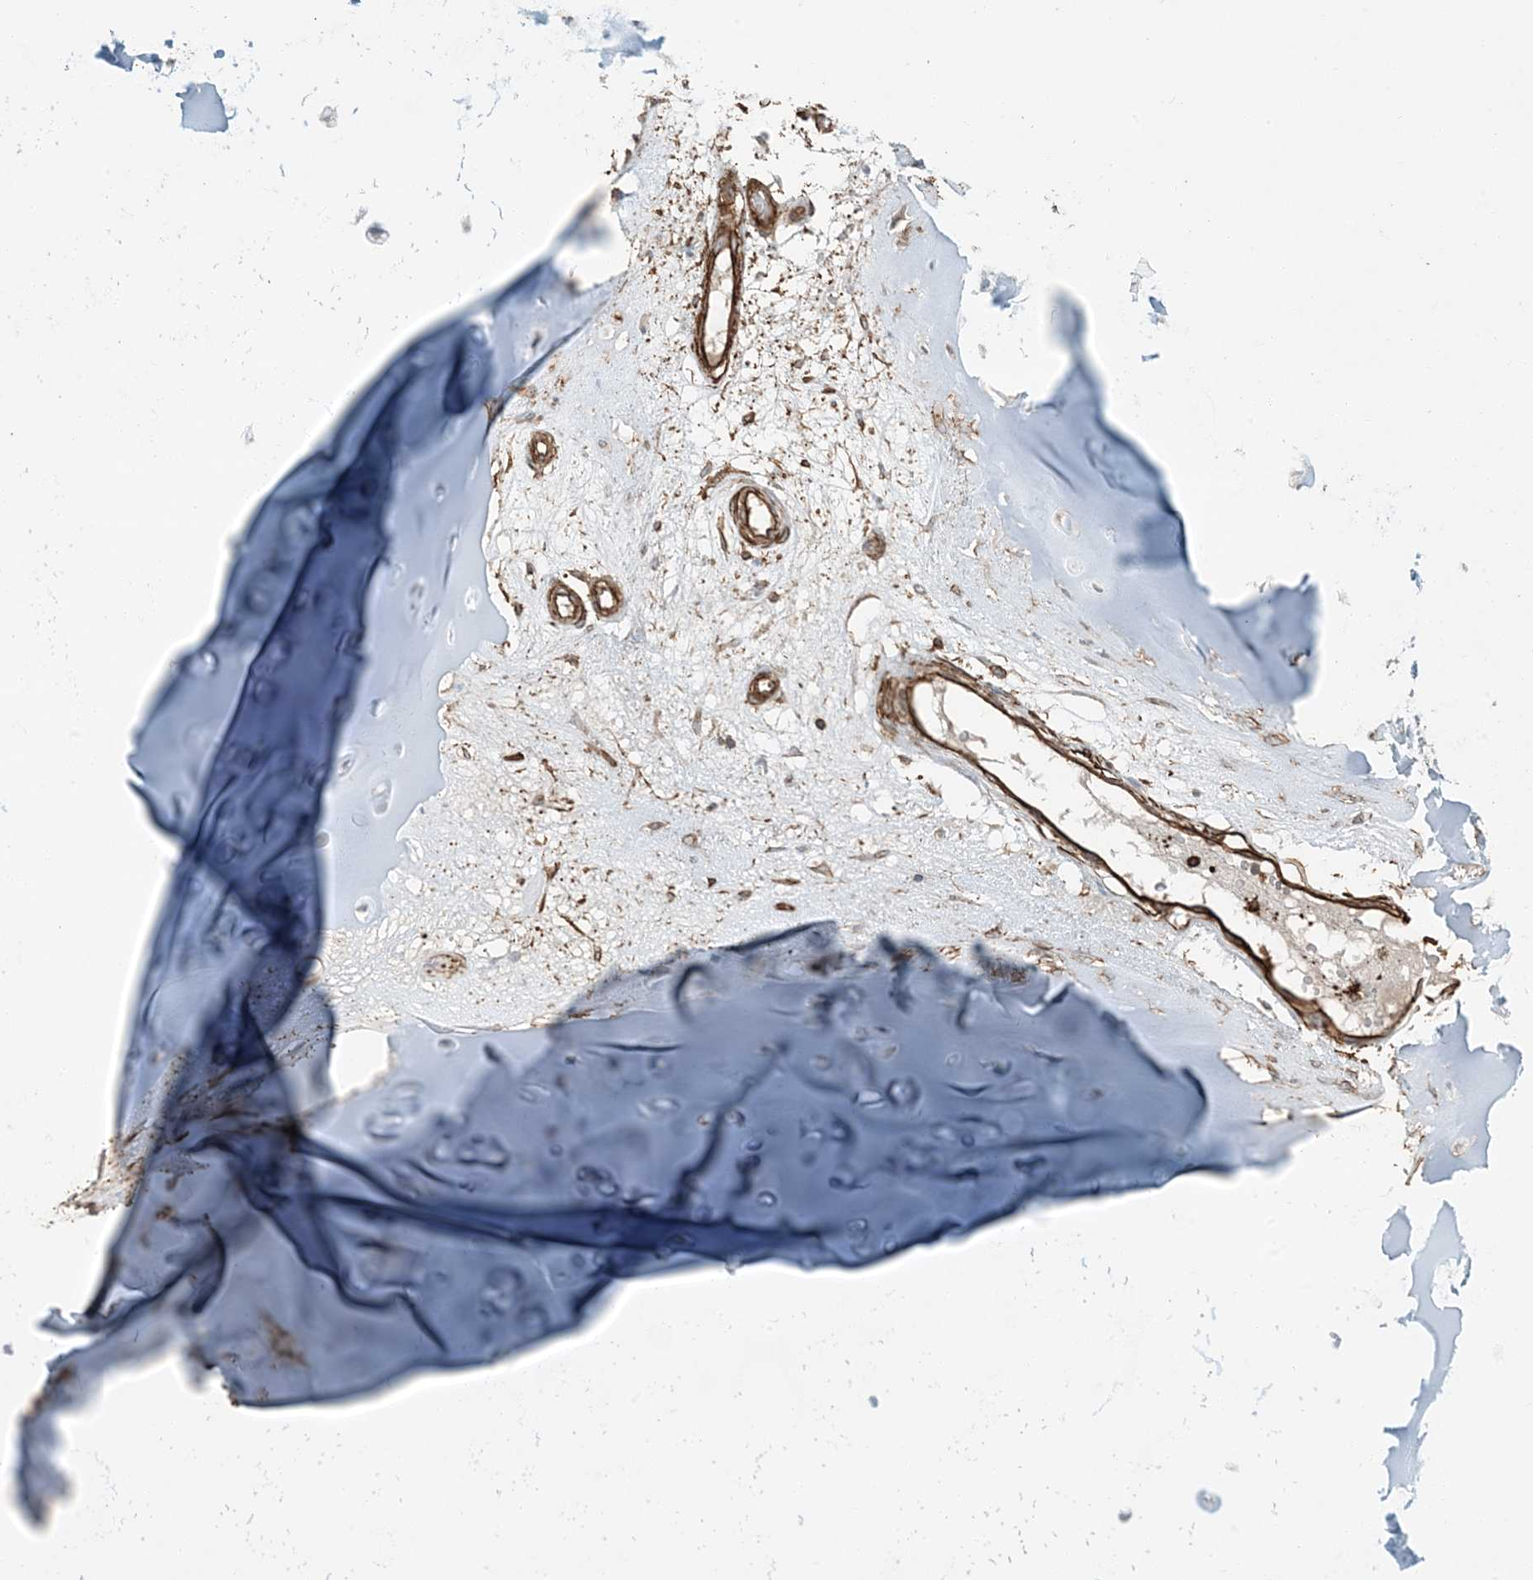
{"staining": {"intensity": "negative", "quantity": "none", "location": "none"}, "tissue": "adipose tissue", "cell_type": "Adipocytes", "image_type": "normal", "snomed": [{"axis": "morphology", "description": "Normal tissue, NOS"}, {"axis": "morphology", "description": "Basal cell carcinoma"}, {"axis": "topography", "description": "Cartilage tissue"}, {"axis": "topography", "description": "Nasopharynx"}, {"axis": "topography", "description": "Oral tissue"}], "caption": "DAB (3,3'-diaminobenzidine) immunohistochemical staining of benign human adipose tissue shows no significant staining in adipocytes. The staining is performed using DAB (3,3'-diaminobenzidine) brown chromogen with nuclei counter-stained in using hematoxylin.", "gene": "APOBEC3C", "patient": {"sex": "female", "age": 77}}